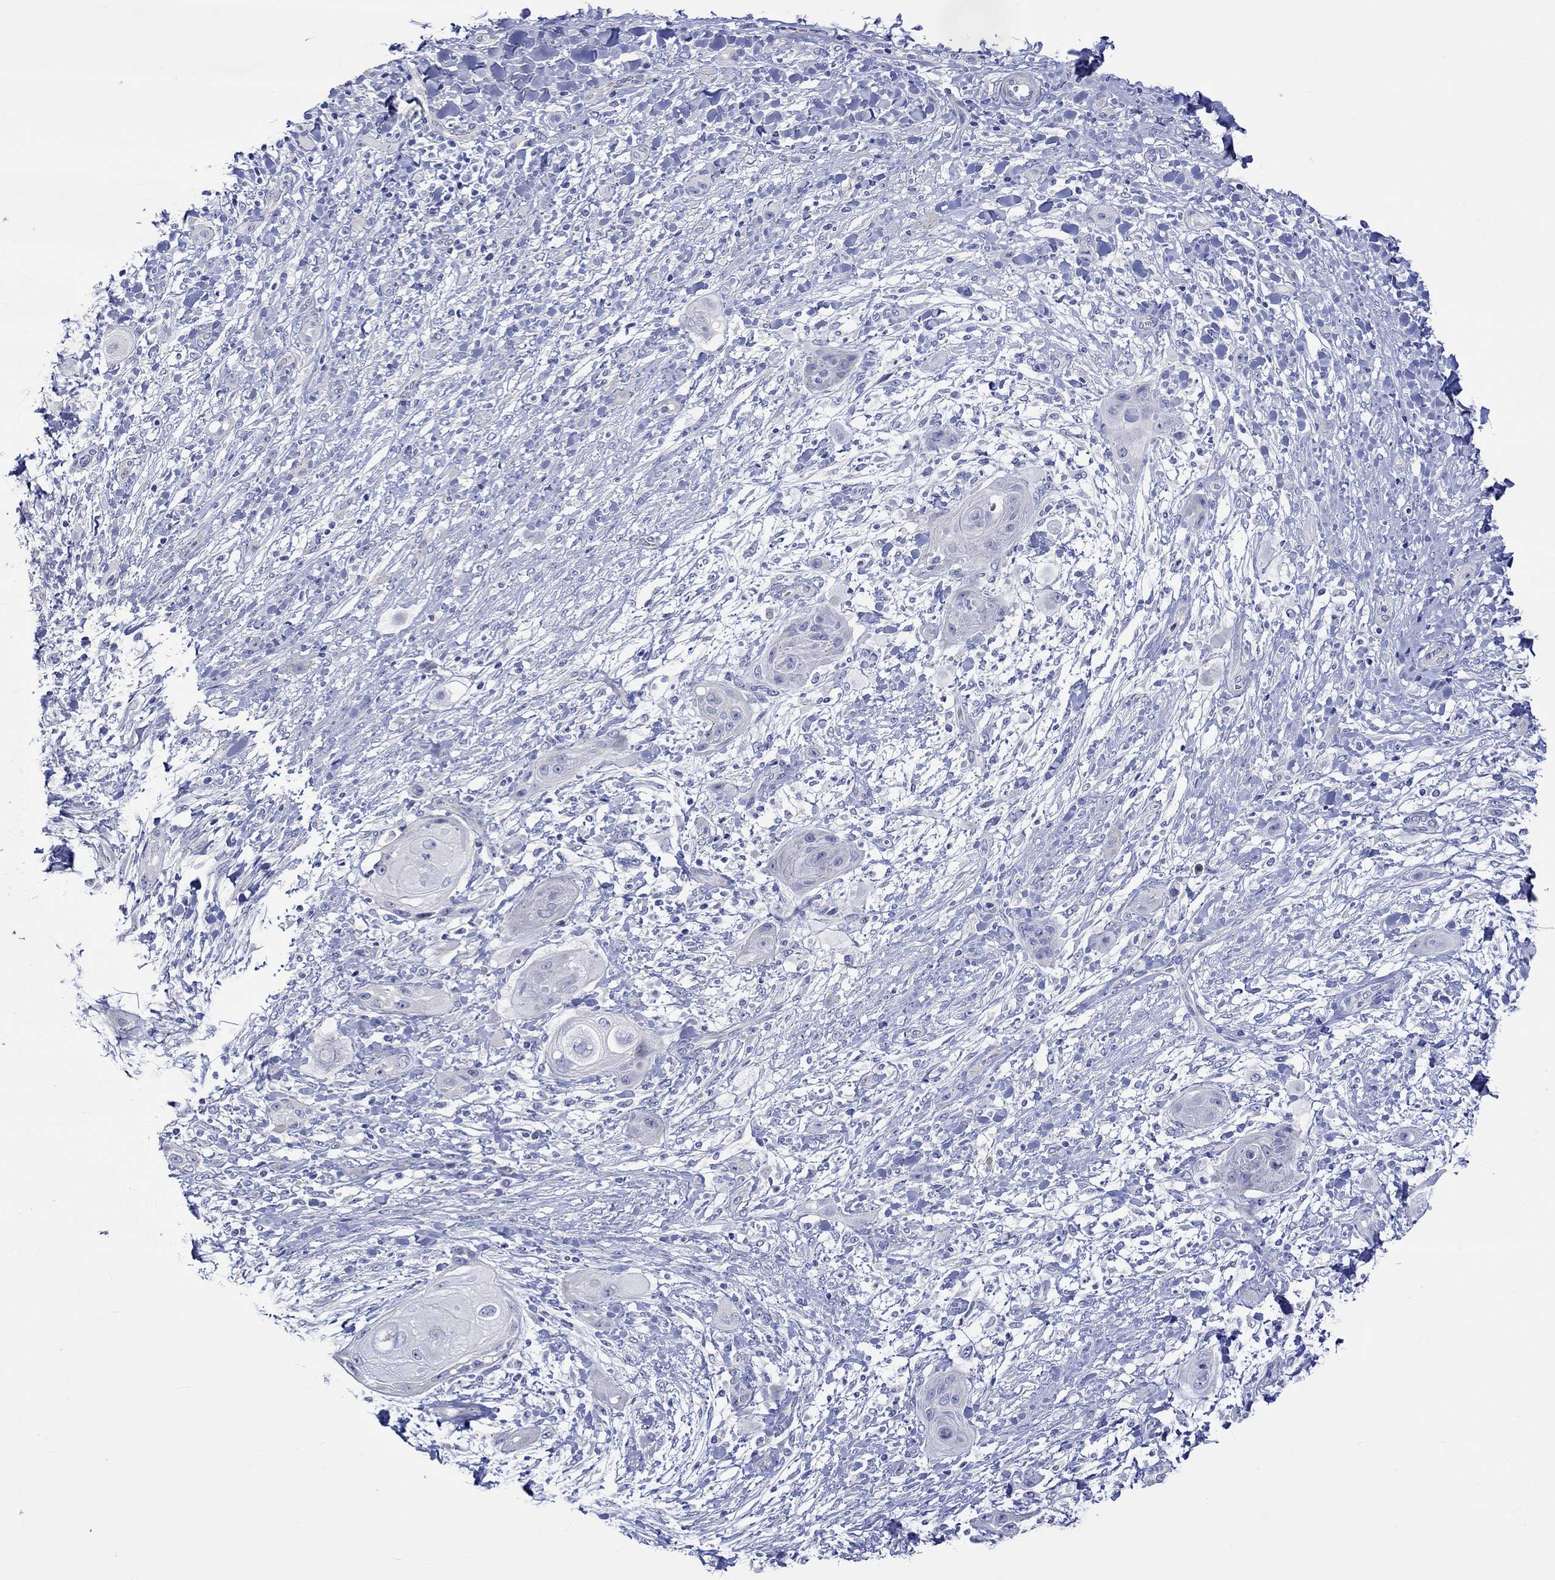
{"staining": {"intensity": "negative", "quantity": "none", "location": "none"}, "tissue": "skin cancer", "cell_type": "Tumor cells", "image_type": "cancer", "snomed": [{"axis": "morphology", "description": "Squamous cell carcinoma, NOS"}, {"axis": "topography", "description": "Skin"}], "caption": "Tumor cells show no significant expression in skin squamous cell carcinoma.", "gene": "HARBI1", "patient": {"sex": "male", "age": 62}}